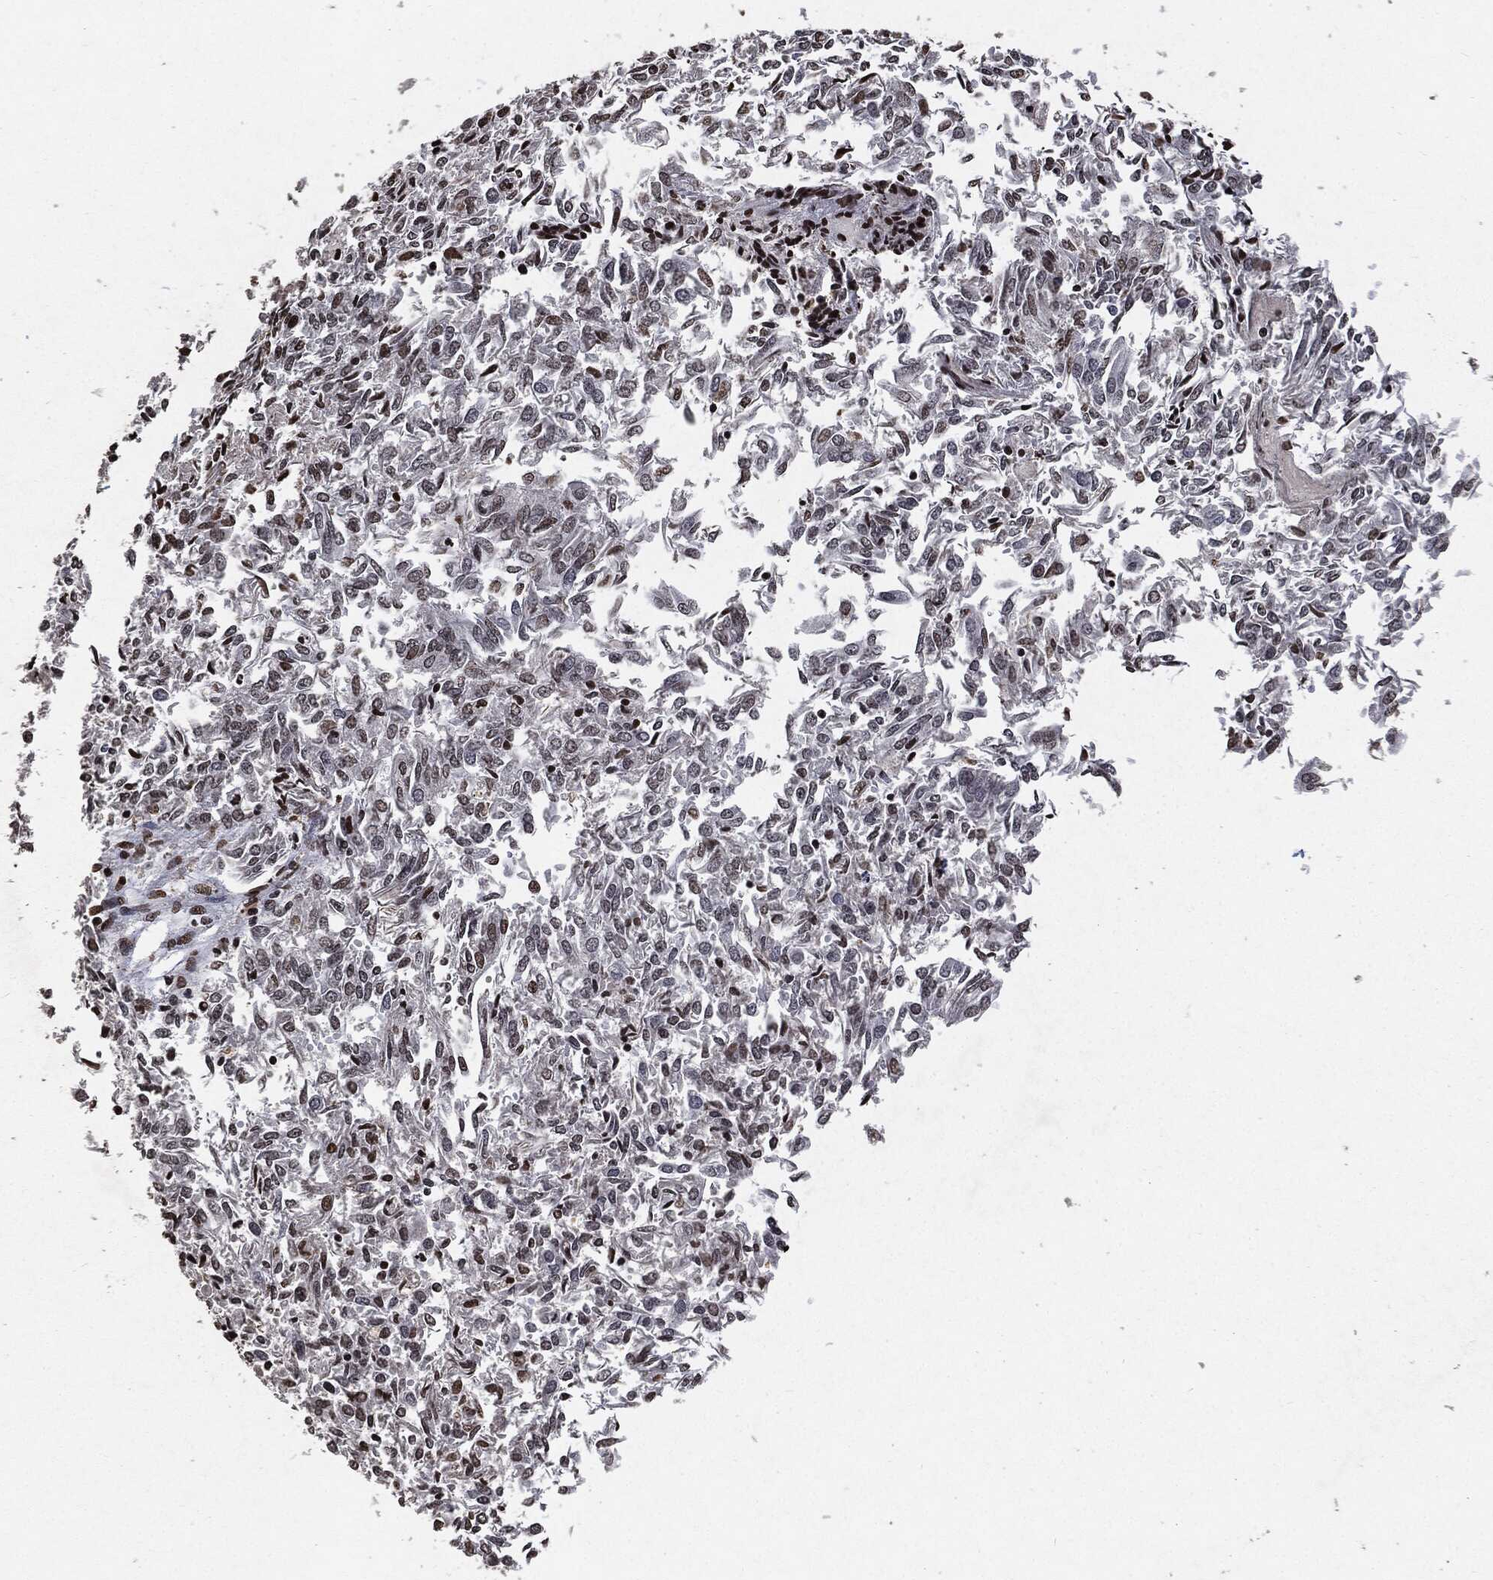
{"staining": {"intensity": "moderate", "quantity": "<25%", "location": "nuclear"}, "tissue": "endometrial cancer", "cell_type": "Tumor cells", "image_type": "cancer", "snomed": [{"axis": "morphology", "description": "Adenocarcinoma, NOS"}, {"axis": "topography", "description": "Endometrium"}], "caption": "Immunohistochemistry photomicrograph of neoplastic tissue: human adenocarcinoma (endometrial) stained using IHC exhibits low levels of moderate protein expression localized specifically in the nuclear of tumor cells, appearing as a nuclear brown color.", "gene": "JUN", "patient": {"sex": "female", "age": 58}}